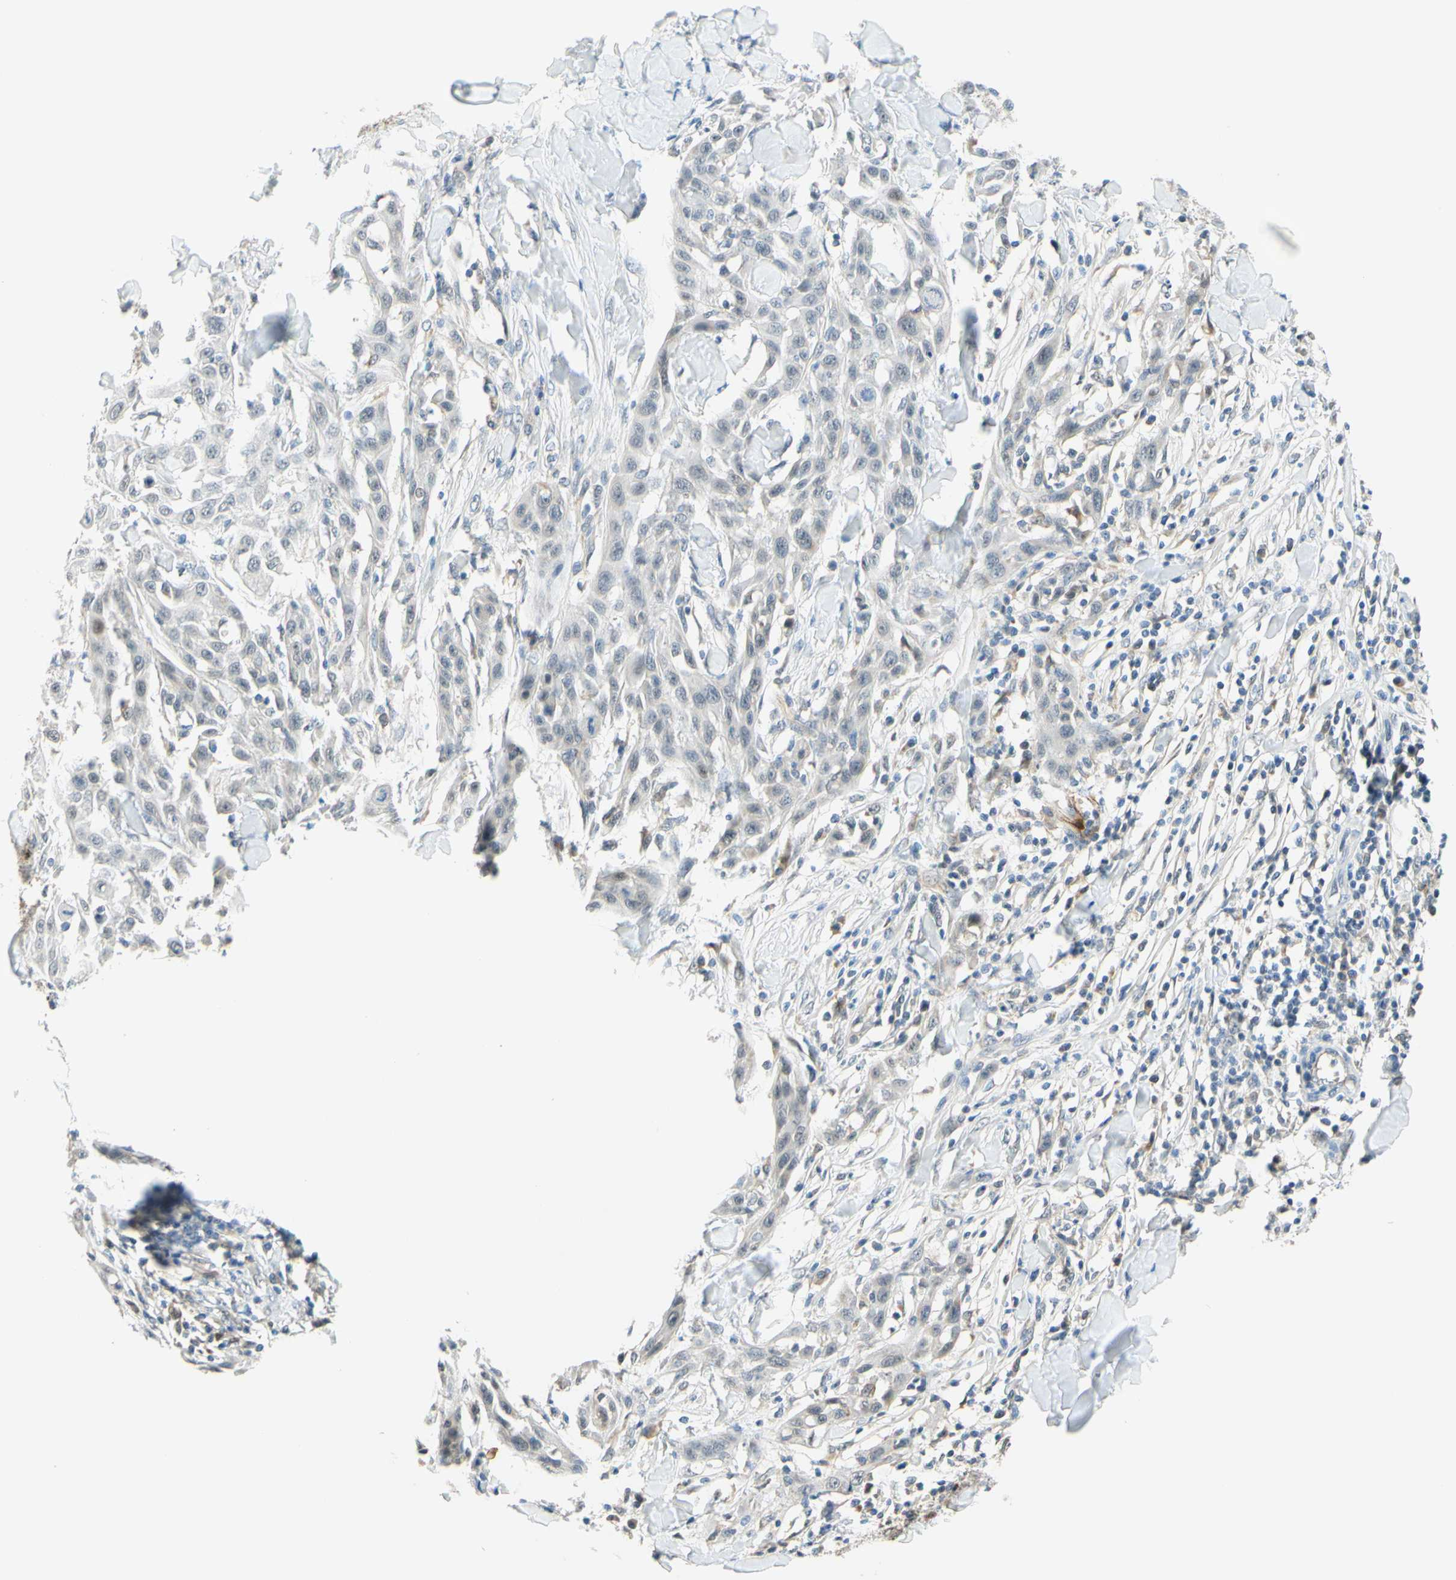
{"staining": {"intensity": "negative", "quantity": "none", "location": "none"}, "tissue": "skin cancer", "cell_type": "Tumor cells", "image_type": "cancer", "snomed": [{"axis": "morphology", "description": "Squamous cell carcinoma, NOS"}, {"axis": "topography", "description": "Skin"}], "caption": "This is an immunohistochemistry (IHC) histopathology image of skin squamous cell carcinoma. There is no positivity in tumor cells.", "gene": "TREM2", "patient": {"sex": "male", "age": 24}}